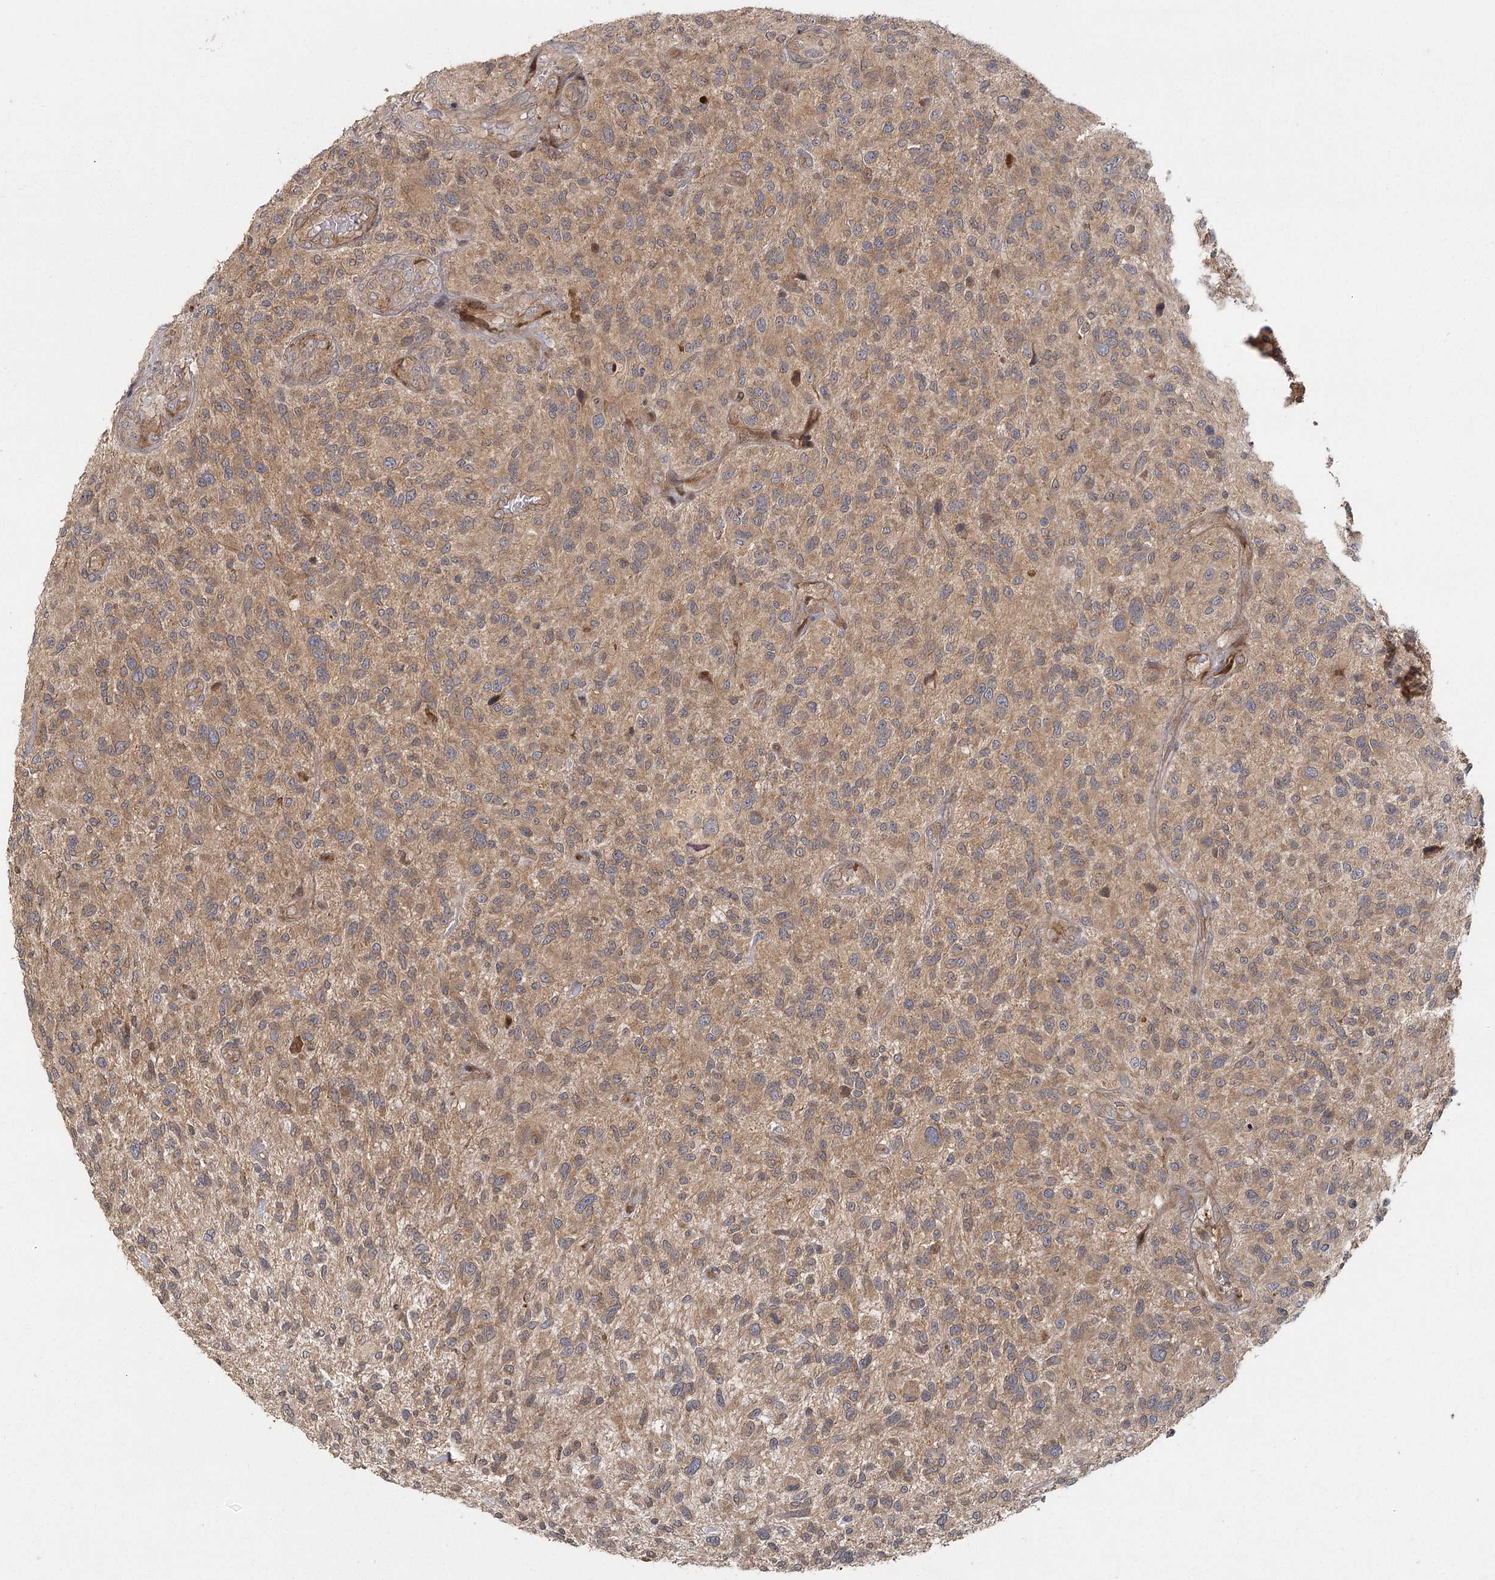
{"staining": {"intensity": "moderate", "quantity": "25%-75%", "location": "cytoplasmic/membranous"}, "tissue": "glioma", "cell_type": "Tumor cells", "image_type": "cancer", "snomed": [{"axis": "morphology", "description": "Glioma, malignant, High grade"}, {"axis": "topography", "description": "Brain"}], "caption": "A brown stain labels moderate cytoplasmic/membranous positivity of a protein in human malignant glioma (high-grade) tumor cells. The staining is performed using DAB brown chromogen to label protein expression. The nuclei are counter-stained blue using hematoxylin.", "gene": "RAPGEF6", "patient": {"sex": "male", "age": 47}}